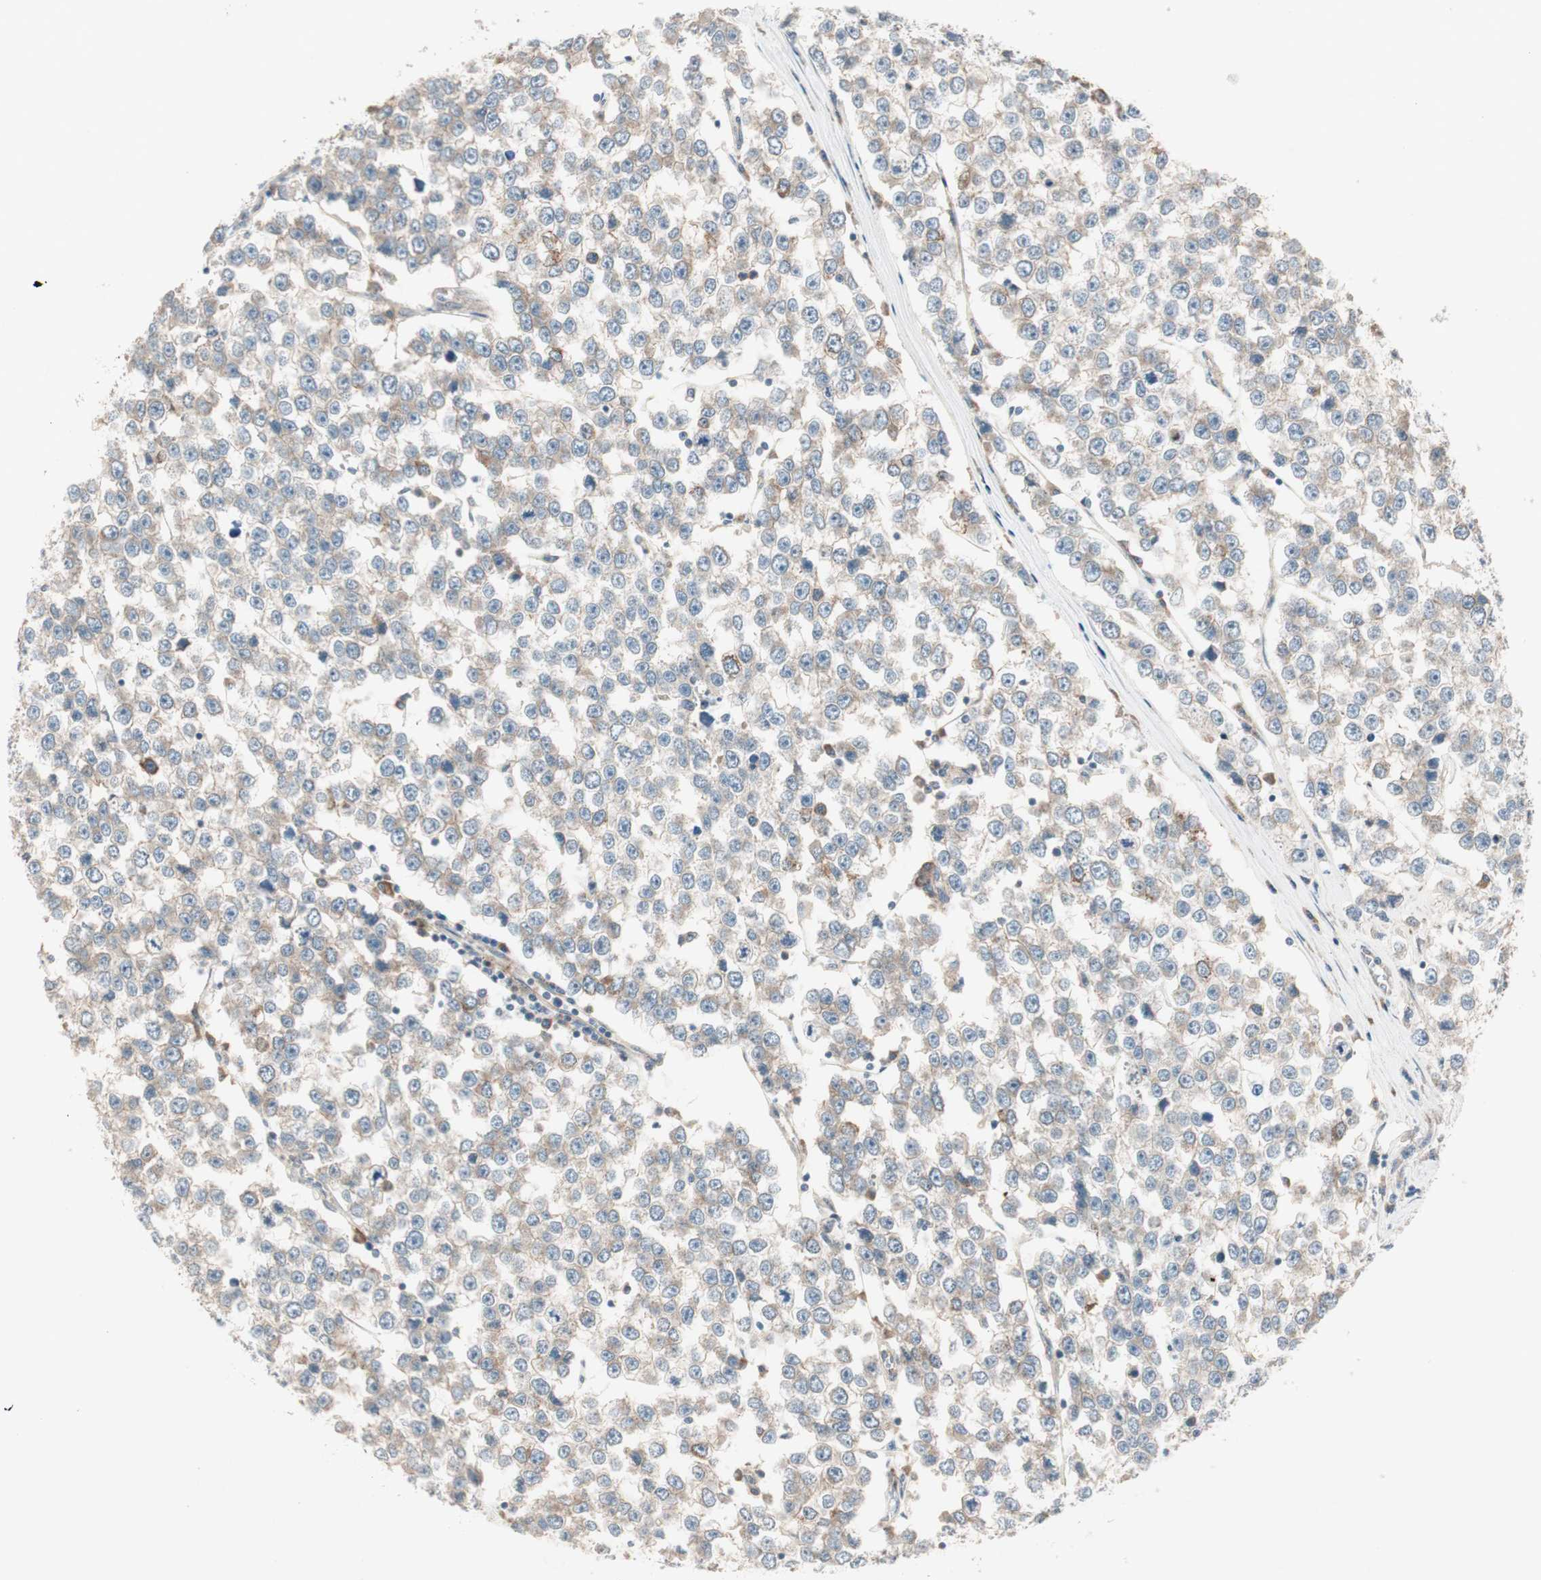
{"staining": {"intensity": "moderate", "quantity": ">75%", "location": "cytoplasmic/membranous"}, "tissue": "testis cancer", "cell_type": "Tumor cells", "image_type": "cancer", "snomed": [{"axis": "morphology", "description": "Seminoma, NOS"}, {"axis": "morphology", "description": "Carcinoma, Embryonal, NOS"}, {"axis": "topography", "description": "Testis"}], "caption": "Brown immunohistochemical staining in human testis cancer (embryonal carcinoma) reveals moderate cytoplasmic/membranous expression in about >75% of tumor cells. (IHC, brightfield microscopy, high magnification).", "gene": "CCL14", "patient": {"sex": "male", "age": 52}}